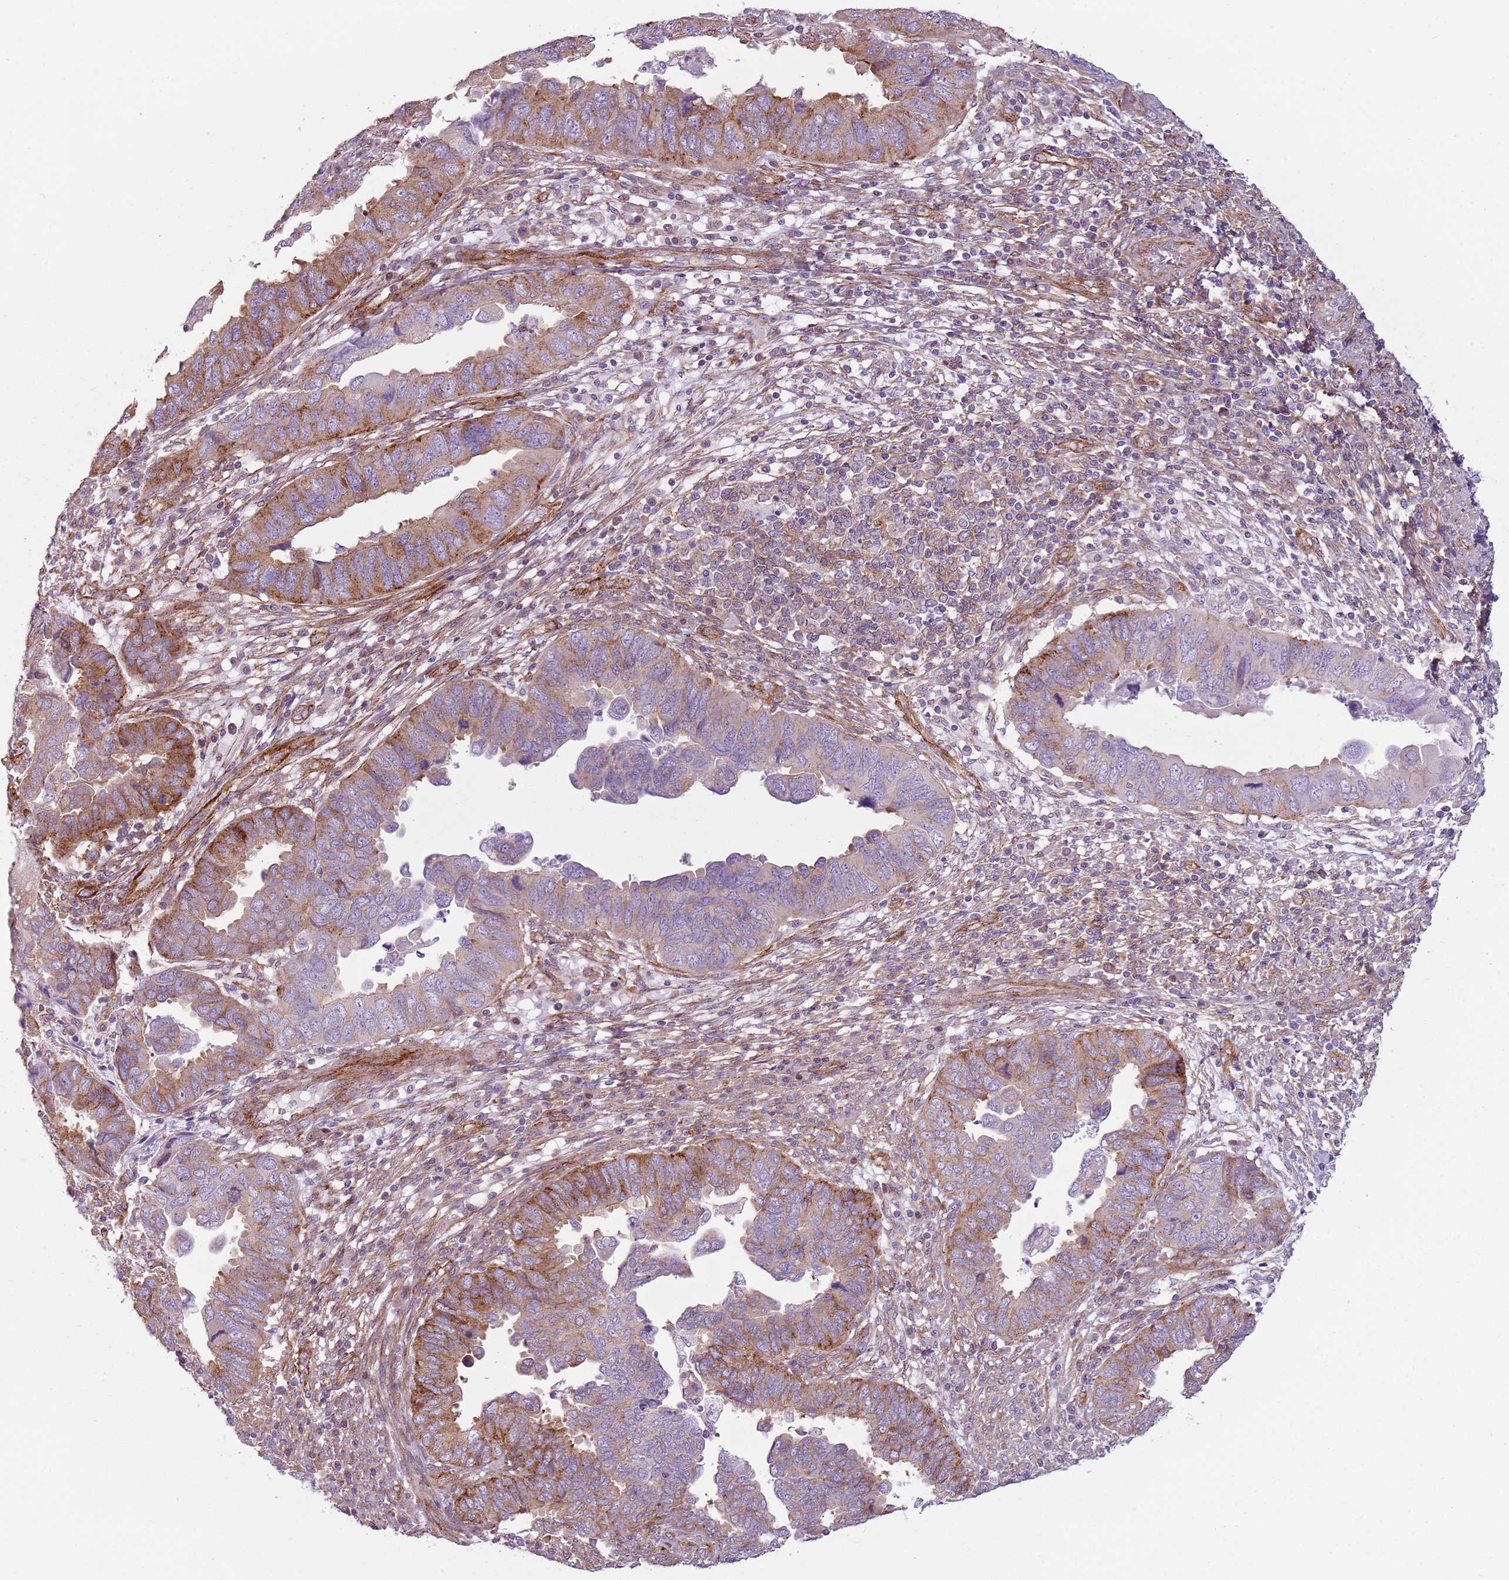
{"staining": {"intensity": "strong", "quantity": "25%-75%", "location": "cytoplasmic/membranous"}, "tissue": "endometrial cancer", "cell_type": "Tumor cells", "image_type": "cancer", "snomed": [{"axis": "morphology", "description": "Adenocarcinoma, NOS"}, {"axis": "topography", "description": "Endometrium"}], "caption": "Immunohistochemical staining of human endometrial cancer shows strong cytoplasmic/membranous protein expression in approximately 25%-75% of tumor cells.", "gene": "SNX1", "patient": {"sex": "female", "age": 79}}